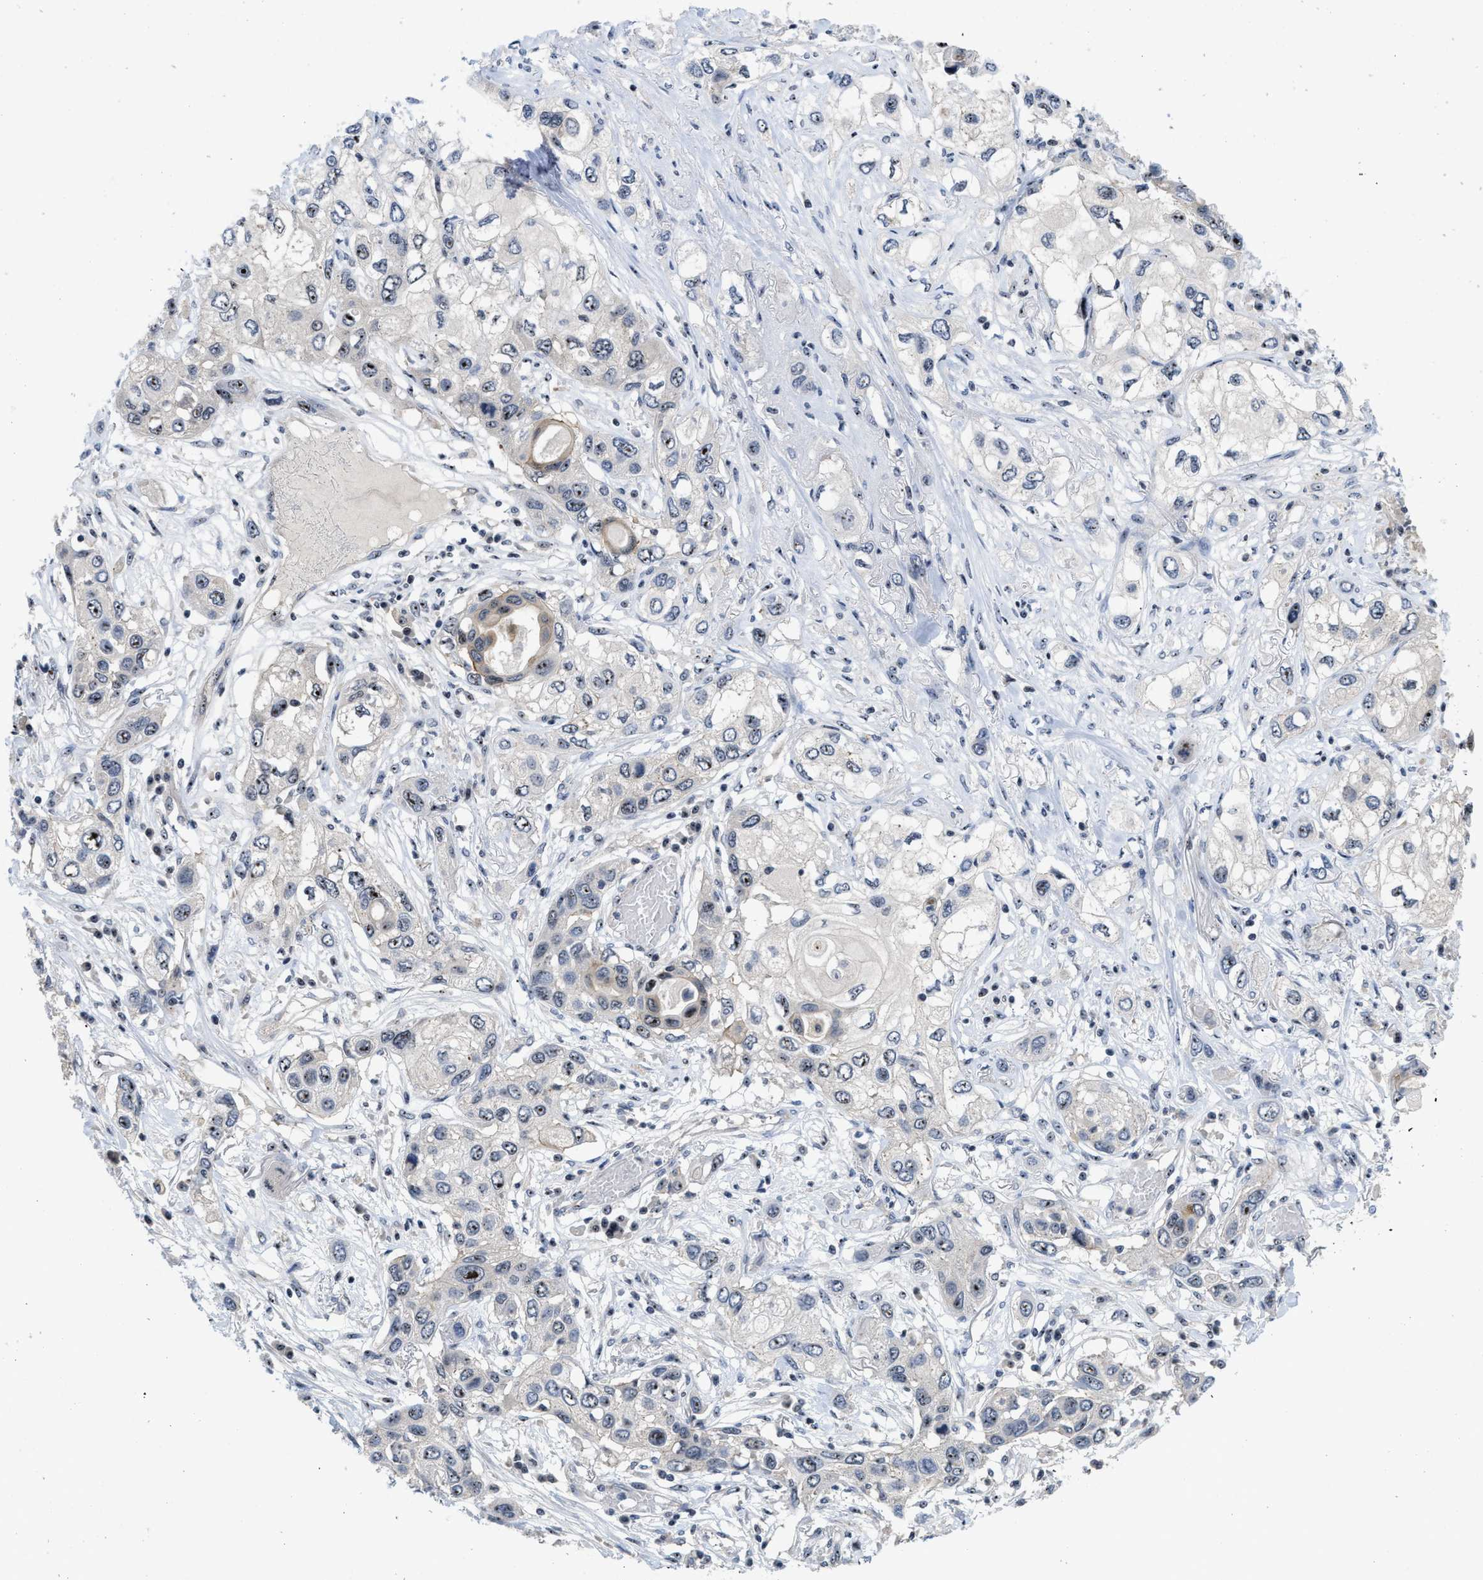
{"staining": {"intensity": "moderate", "quantity": "25%-75%", "location": "nuclear"}, "tissue": "lung cancer", "cell_type": "Tumor cells", "image_type": "cancer", "snomed": [{"axis": "morphology", "description": "Squamous cell carcinoma, NOS"}, {"axis": "topography", "description": "Lung"}], "caption": "Moderate nuclear protein positivity is appreciated in approximately 25%-75% of tumor cells in squamous cell carcinoma (lung).", "gene": "NOP58", "patient": {"sex": "male", "age": 71}}